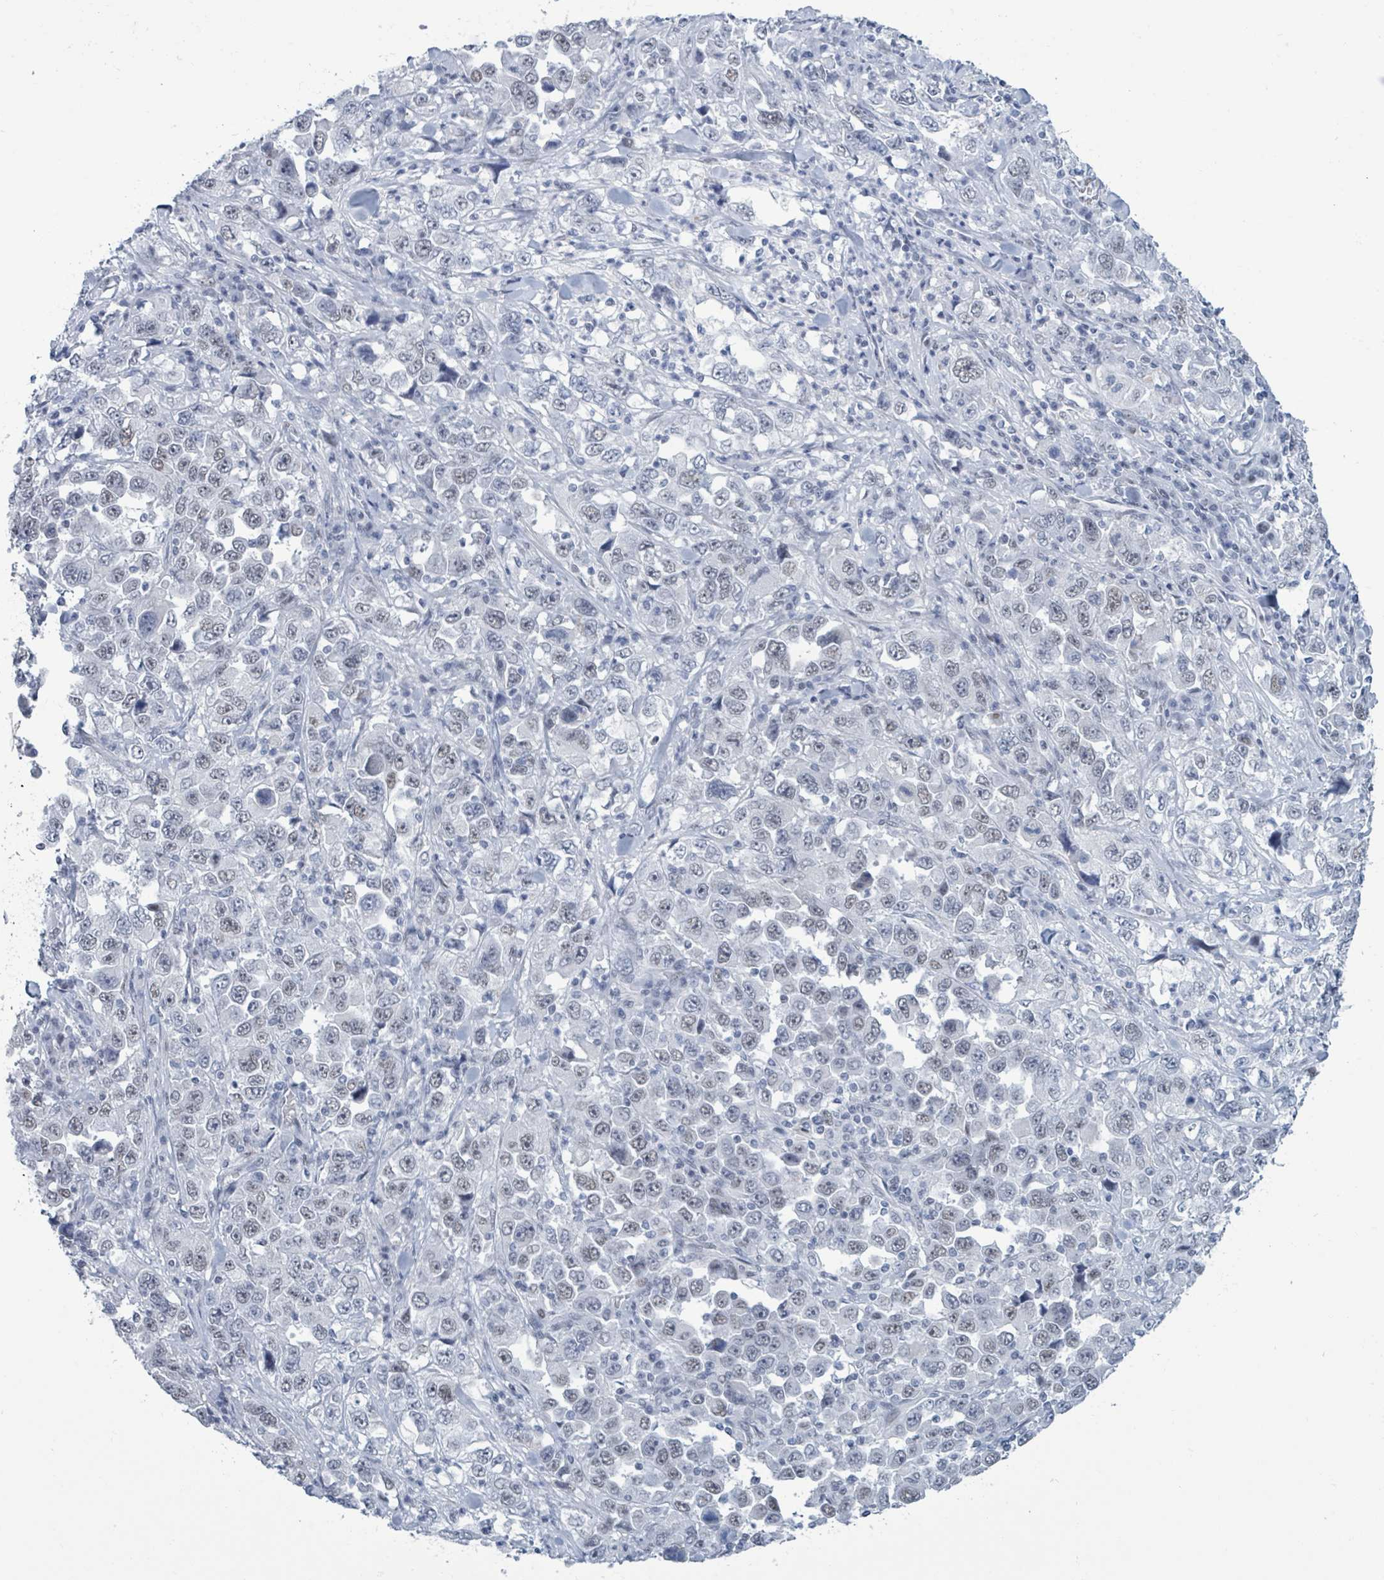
{"staining": {"intensity": "negative", "quantity": "none", "location": "none"}, "tissue": "stomach cancer", "cell_type": "Tumor cells", "image_type": "cancer", "snomed": [{"axis": "morphology", "description": "Normal tissue, NOS"}, {"axis": "morphology", "description": "Adenocarcinoma, NOS"}, {"axis": "topography", "description": "Stomach, upper"}, {"axis": "topography", "description": "Stomach"}], "caption": "An image of stomach cancer (adenocarcinoma) stained for a protein reveals no brown staining in tumor cells.", "gene": "CT45A5", "patient": {"sex": "male", "age": 59}}